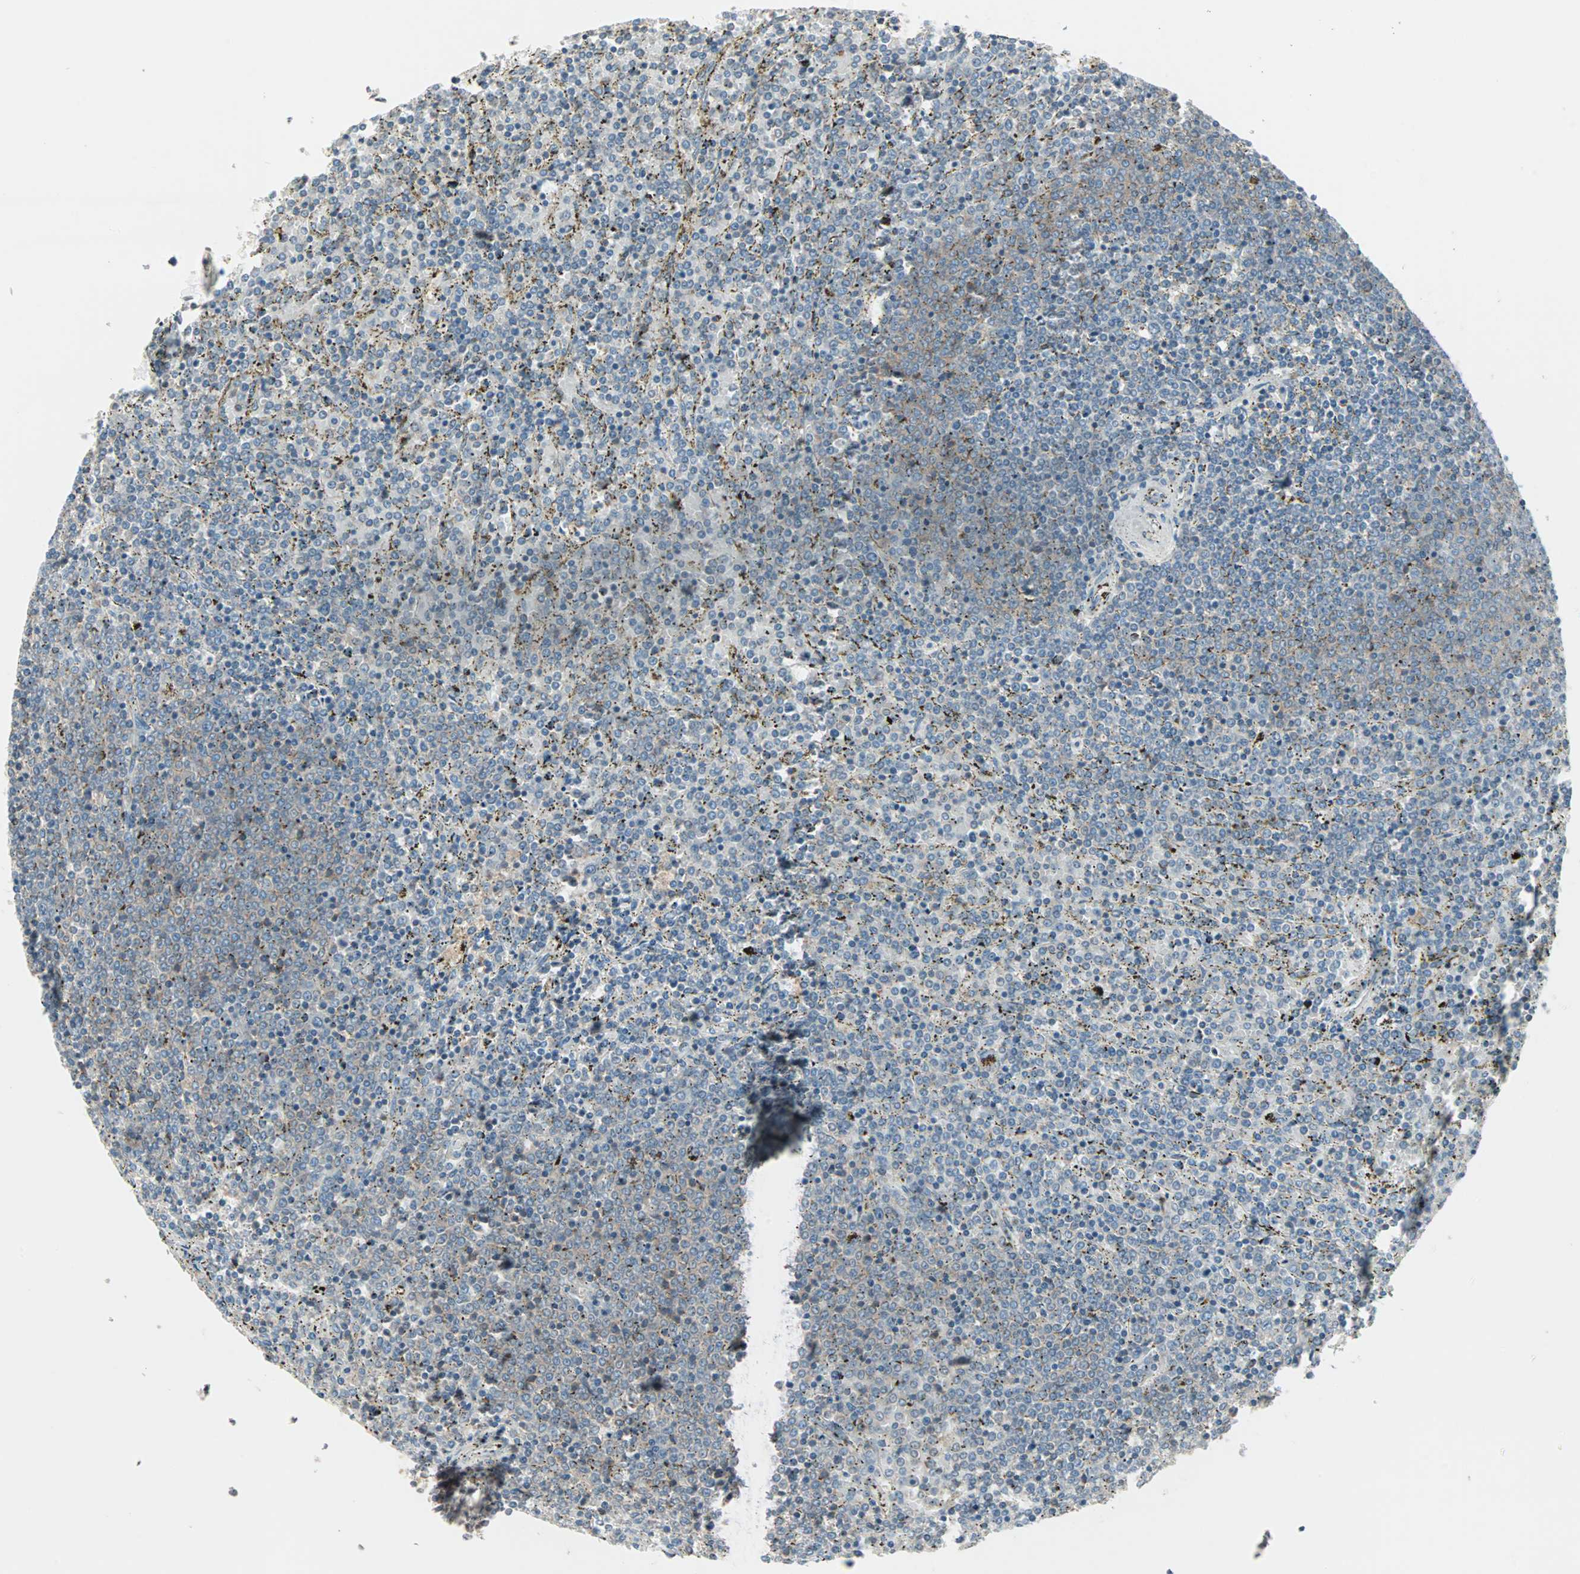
{"staining": {"intensity": "weak", "quantity": "25%-75%", "location": "cytoplasmic/membranous"}, "tissue": "lymphoma", "cell_type": "Tumor cells", "image_type": "cancer", "snomed": [{"axis": "morphology", "description": "Malignant lymphoma, non-Hodgkin's type, Low grade"}, {"axis": "topography", "description": "Spleen"}], "caption": "Immunohistochemical staining of human low-grade malignant lymphoma, non-Hodgkin's type reveals weak cytoplasmic/membranous protein staining in about 25%-75% of tumor cells. (Brightfield microscopy of DAB IHC at high magnification).", "gene": "ZFP36", "patient": {"sex": "female", "age": 77}}